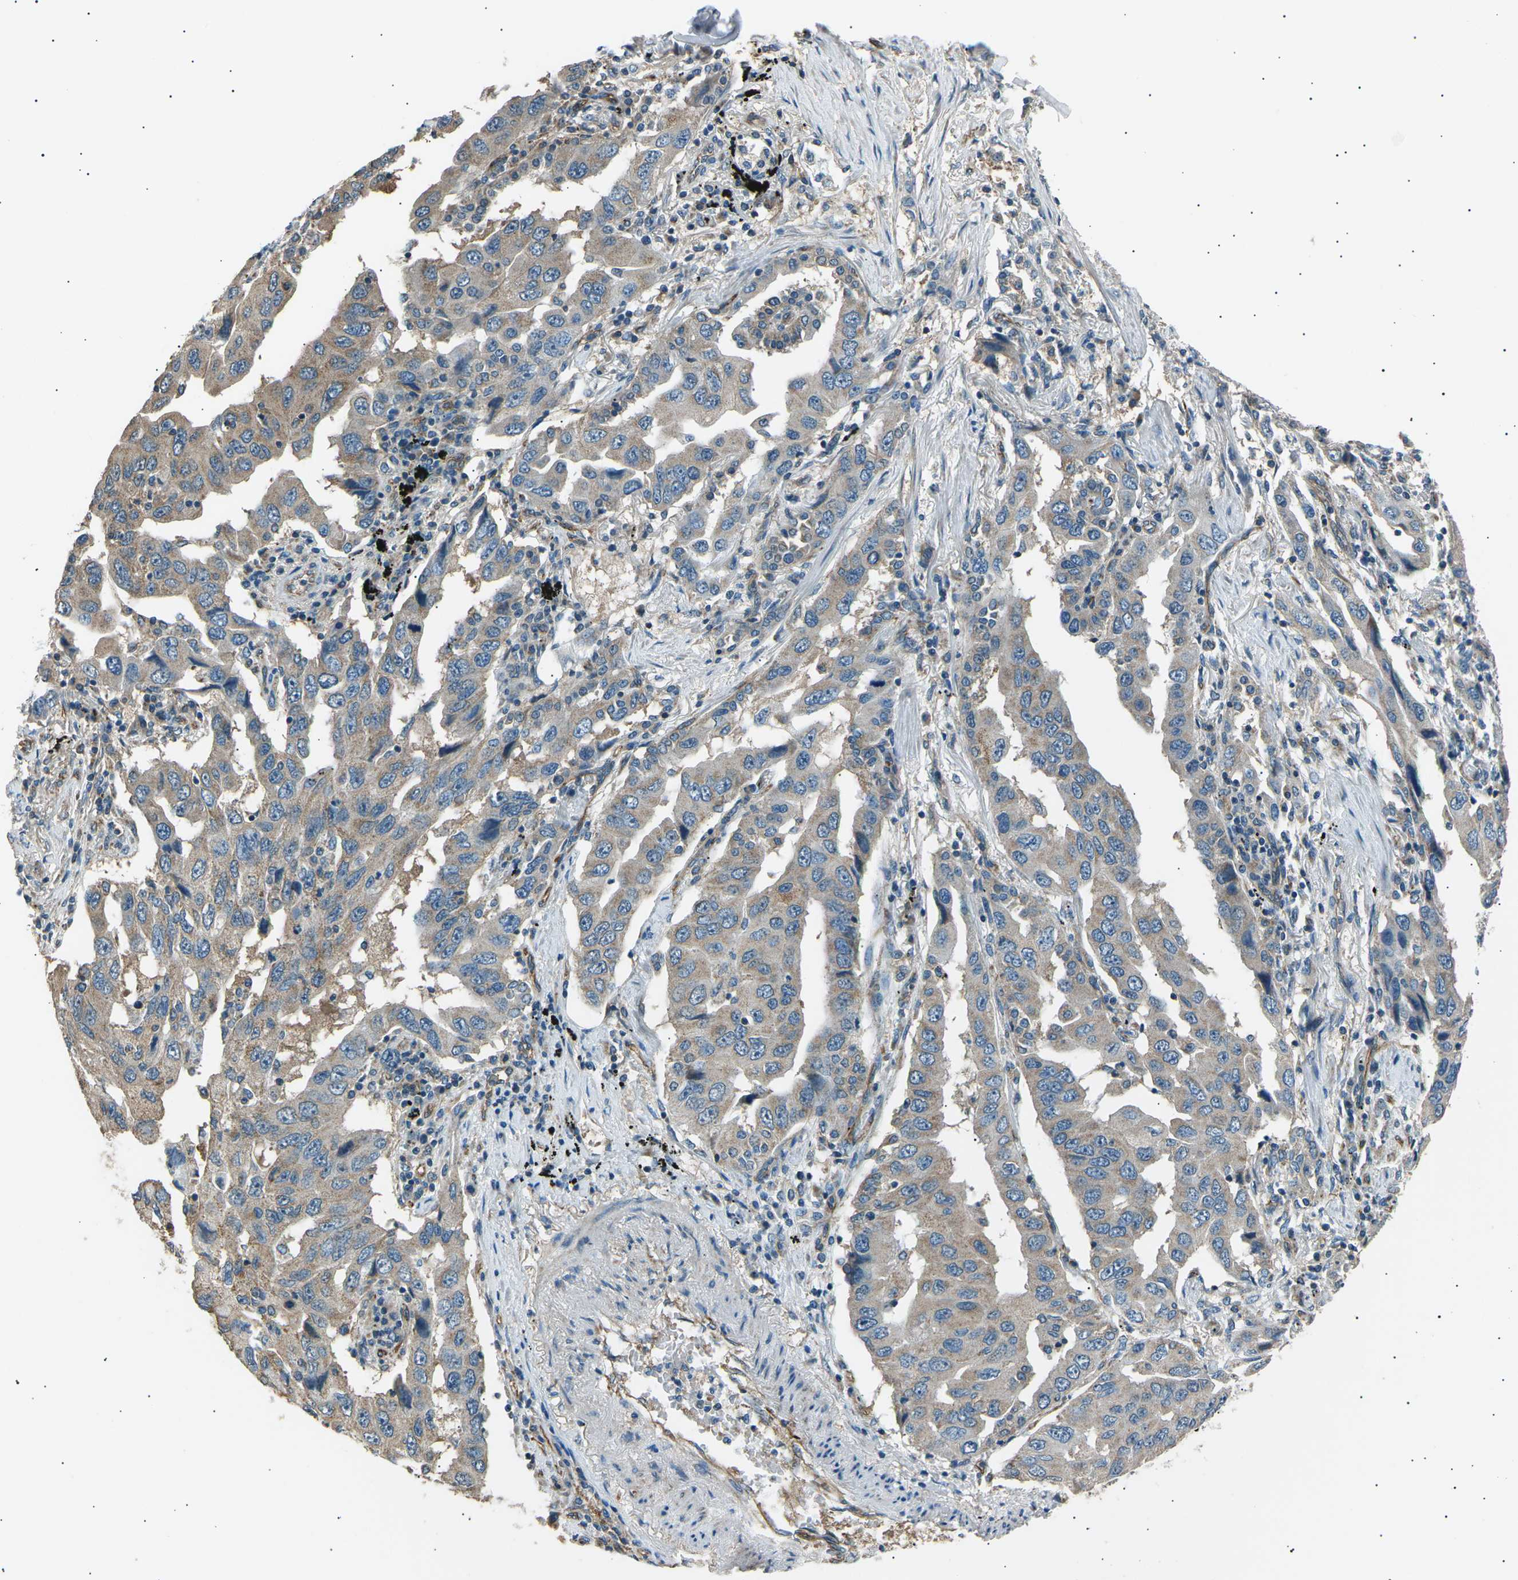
{"staining": {"intensity": "weak", "quantity": ">75%", "location": "cytoplasmic/membranous"}, "tissue": "lung cancer", "cell_type": "Tumor cells", "image_type": "cancer", "snomed": [{"axis": "morphology", "description": "Adenocarcinoma, NOS"}, {"axis": "topography", "description": "Lung"}], "caption": "Immunohistochemical staining of lung cancer (adenocarcinoma) exhibits low levels of weak cytoplasmic/membranous positivity in approximately >75% of tumor cells. Using DAB (3,3'-diaminobenzidine) (brown) and hematoxylin (blue) stains, captured at high magnification using brightfield microscopy.", "gene": "SLK", "patient": {"sex": "female", "age": 65}}